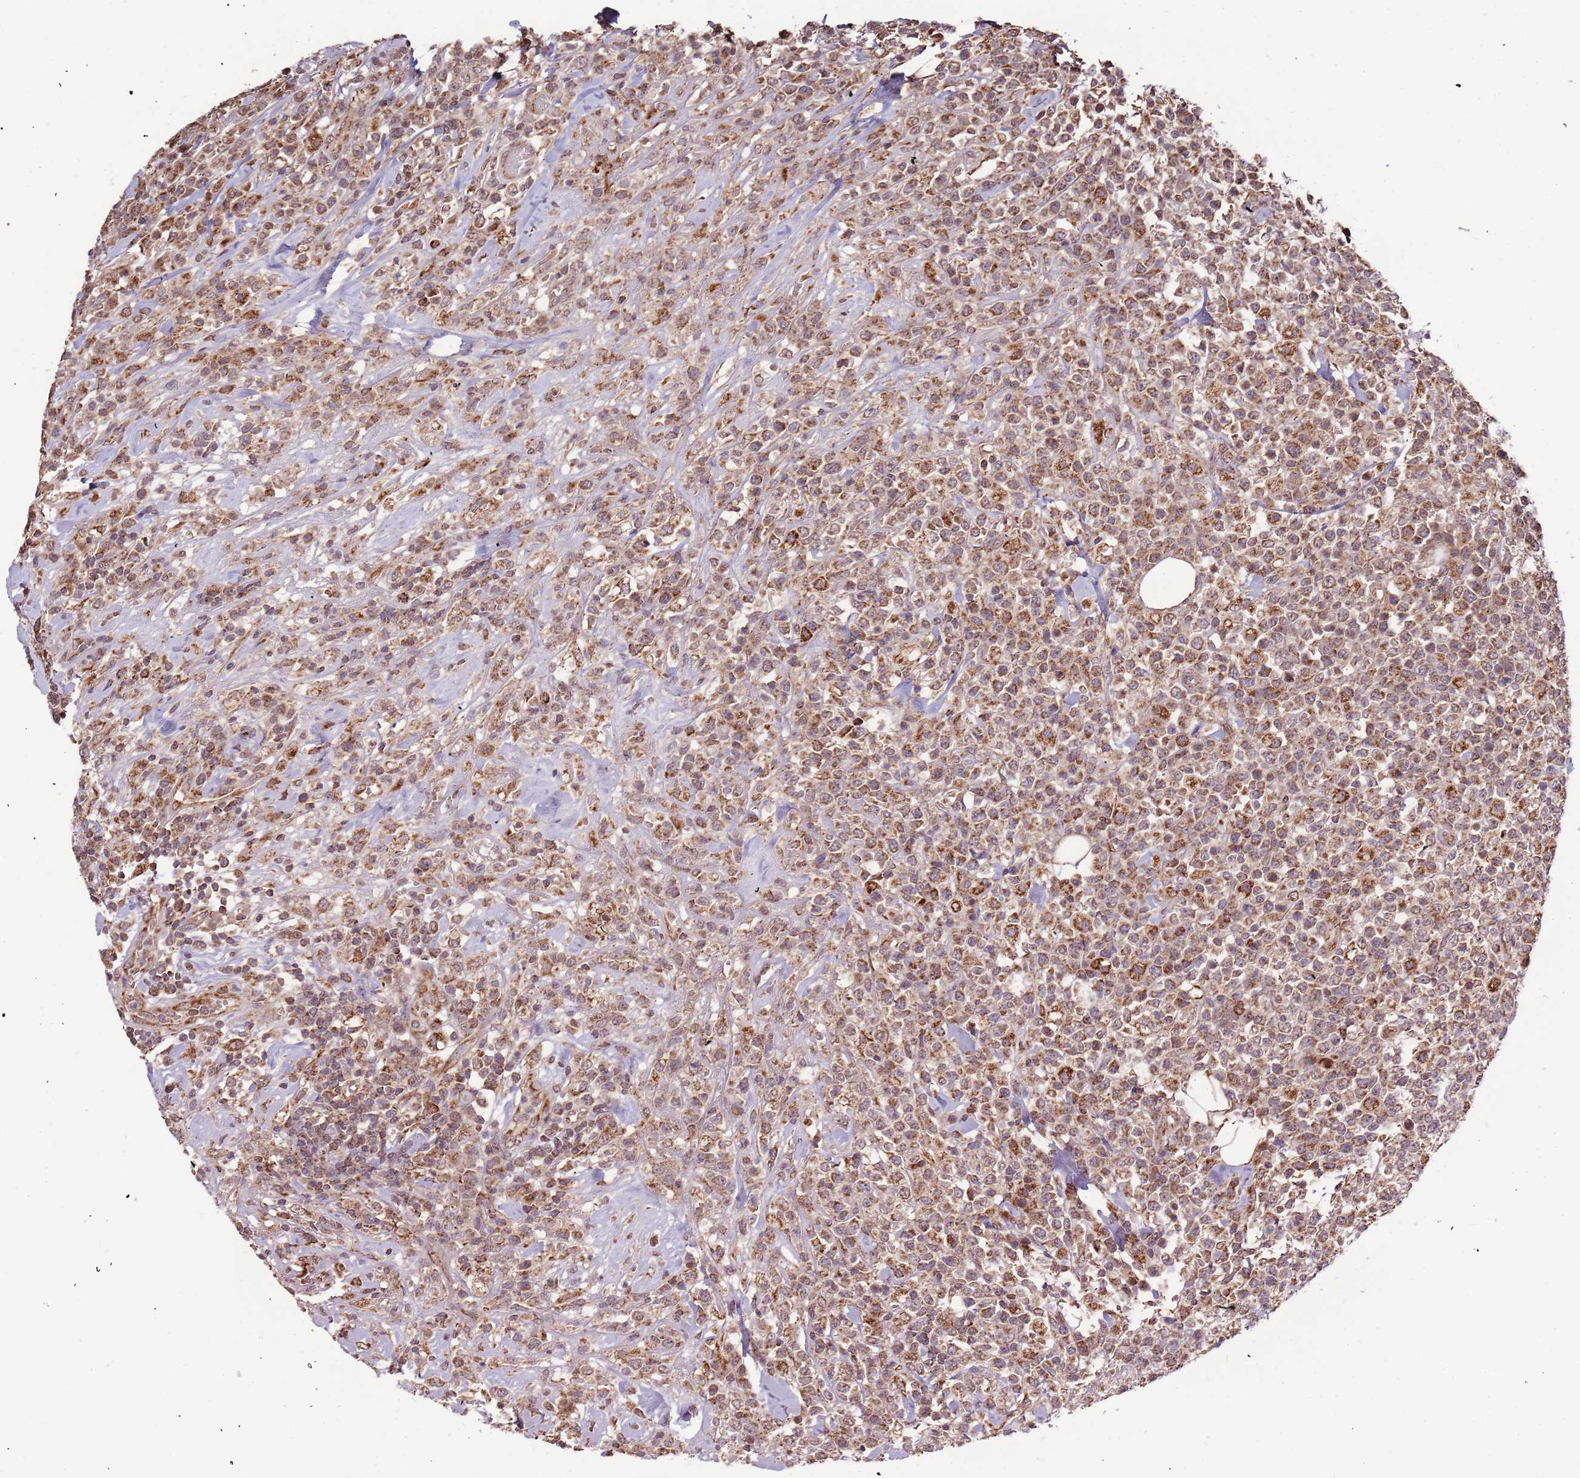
{"staining": {"intensity": "moderate", "quantity": ">75%", "location": "cytoplasmic/membranous"}, "tissue": "lymphoma", "cell_type": "Tumor cells", "image_type": "cancer", "snomed": [{"axis": "morphology", "description": "Malignant lymphoma, non-Hodgkin's type, High grade"}, {"axis": "topography", "description": "Colon"}], "caption": "Moderate cytoplasmic/membranous expression for a protein is present in approximately >75% of tumor cells of high-grade malignant lymphoma, non-Hodgkin's type using immunohistochemistry (IHC).", "gene": "IL17RD", "patient": {"sex": "female", "age": 53}}